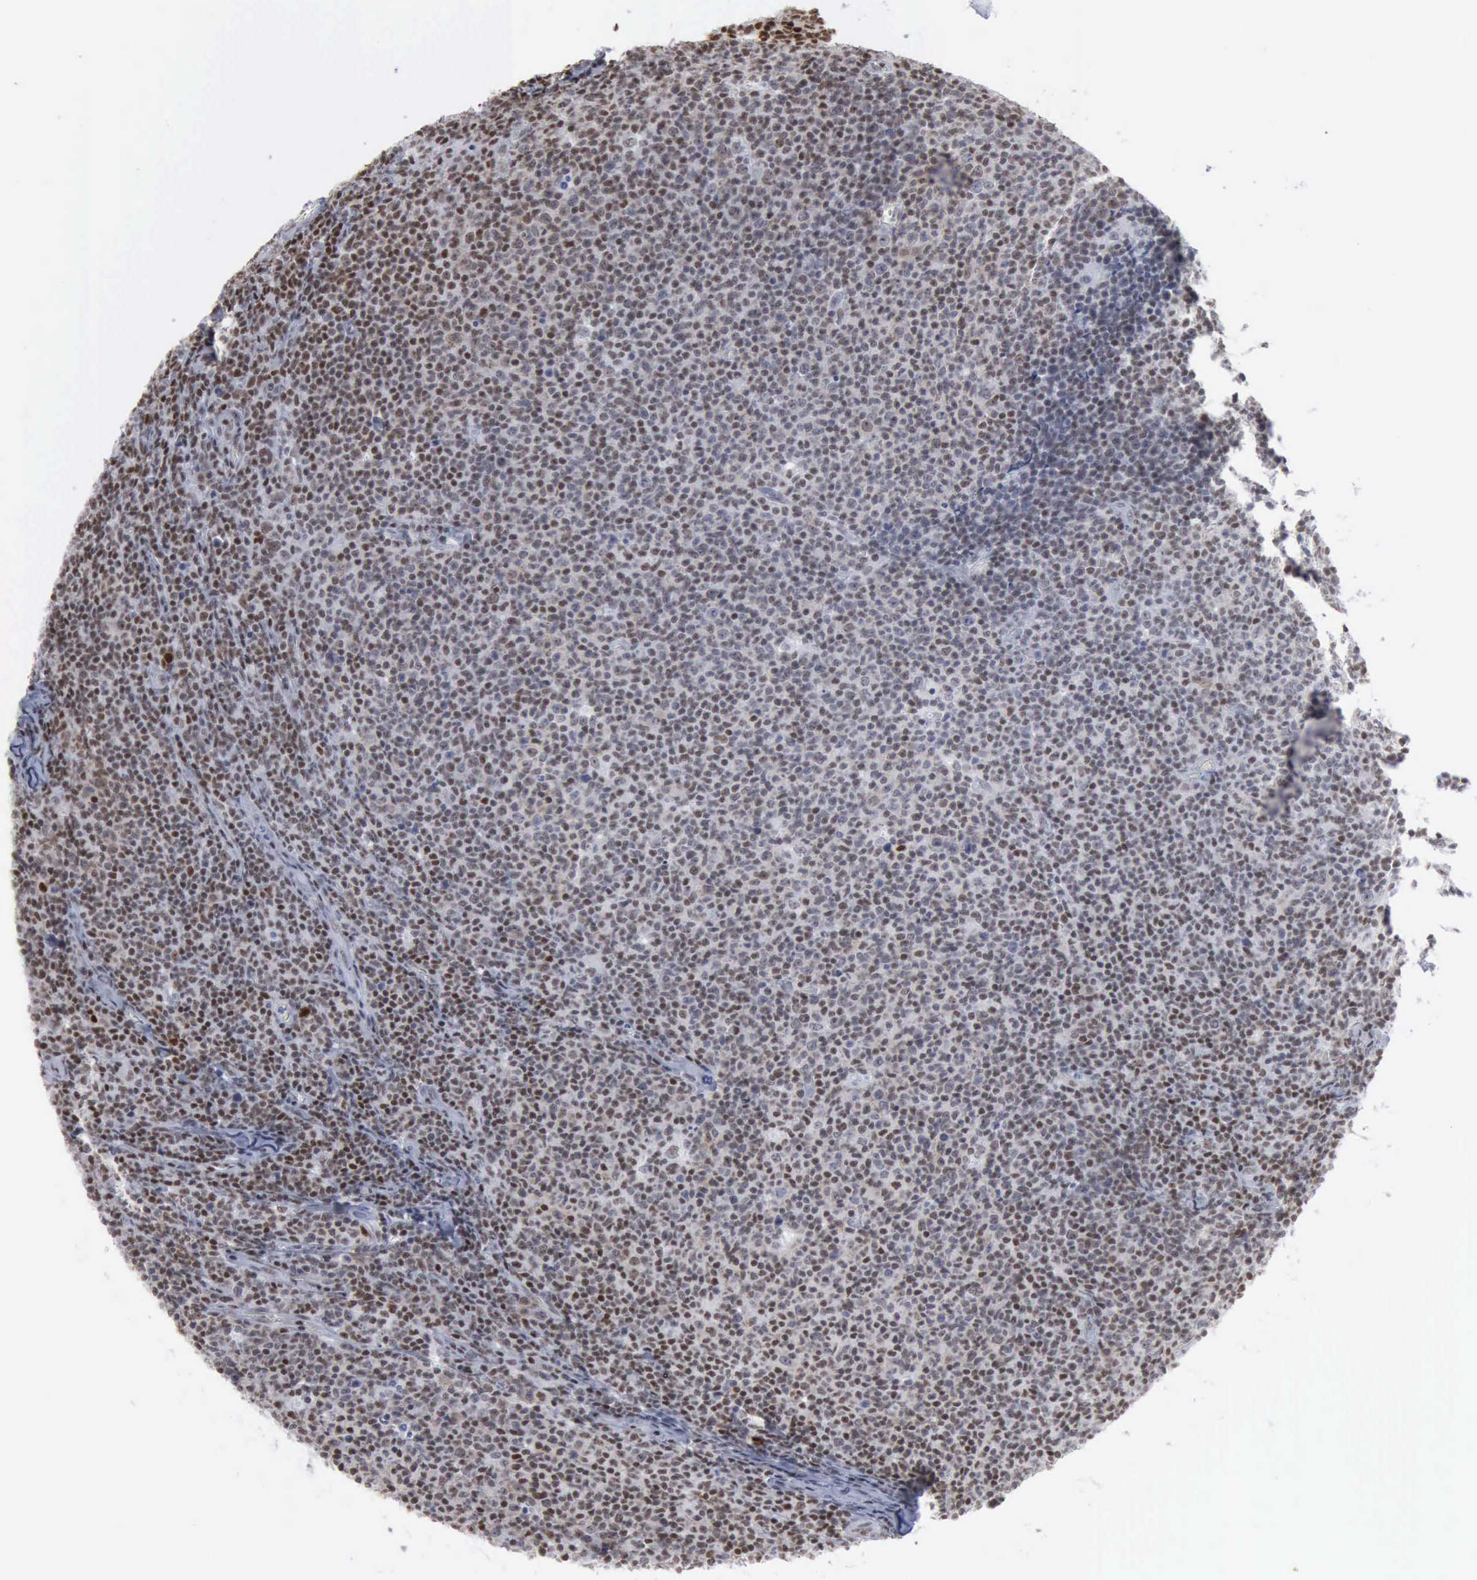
{"staining": {"intensity": "moderate", "quantity": ">75%", "location": "nuclear"}, "tissue": "lymphoma", "cell_type": "Tumor cells", "image_type": "cancer", "snomed": [{"axis": "morphology", "description": "Malignant lymphoma, non-Hodgkin's type, Low grade"}, {"axis": "topography", "description": "Lymph node"}], "caption": "A brown stain shows moderate nuclear staining of a protein in malignant lymphoma, non-Hodgkin's type (low-grade) tumor cells.", "gene": "XPA", "patient": {"sex": "male", "age": 74}}